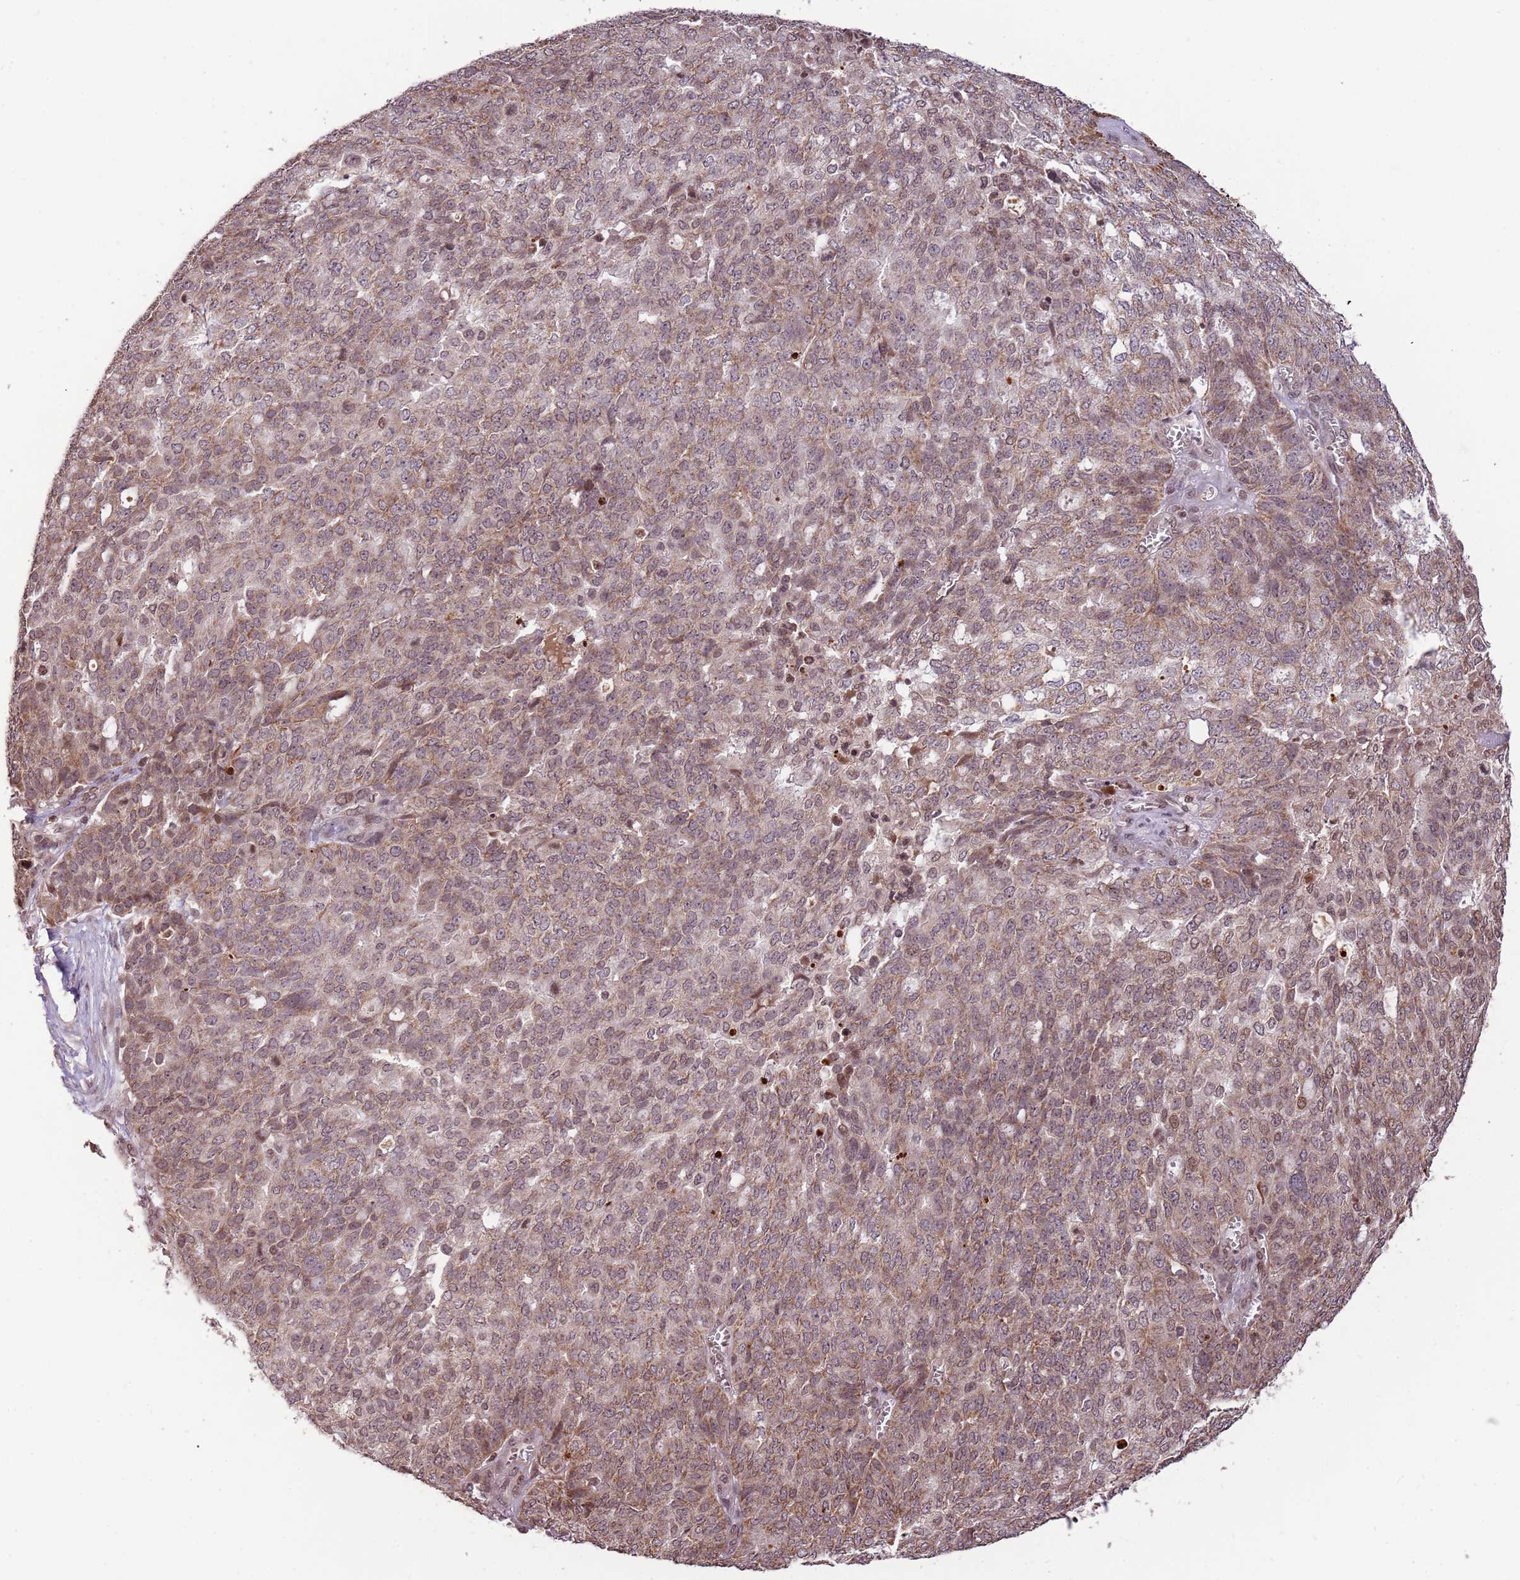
{"staining": {"intensity": "weak", "quantity": ">75%", "location": "cytoplasmic/membranous,nuclear"}, "tissue": "ovarian cancer", "cell_type": "Tumor cells", "image_type": "cancer", "snomed": [{"axis": "morphology", "description": "Cystadenocarcinoma, serous, NOS"}, {"axis": "topography", "description": "Soft tissue"}, {"axis": "topography", "description": "Ovary"}], "caption": "A brown stain labels weak cytoplasmic/membranous and nuclear expression of a protein in human ovarian cancer tumor cells.", "gene": "SAMSN1", "patient": {"sex": "female", "age": 57}}